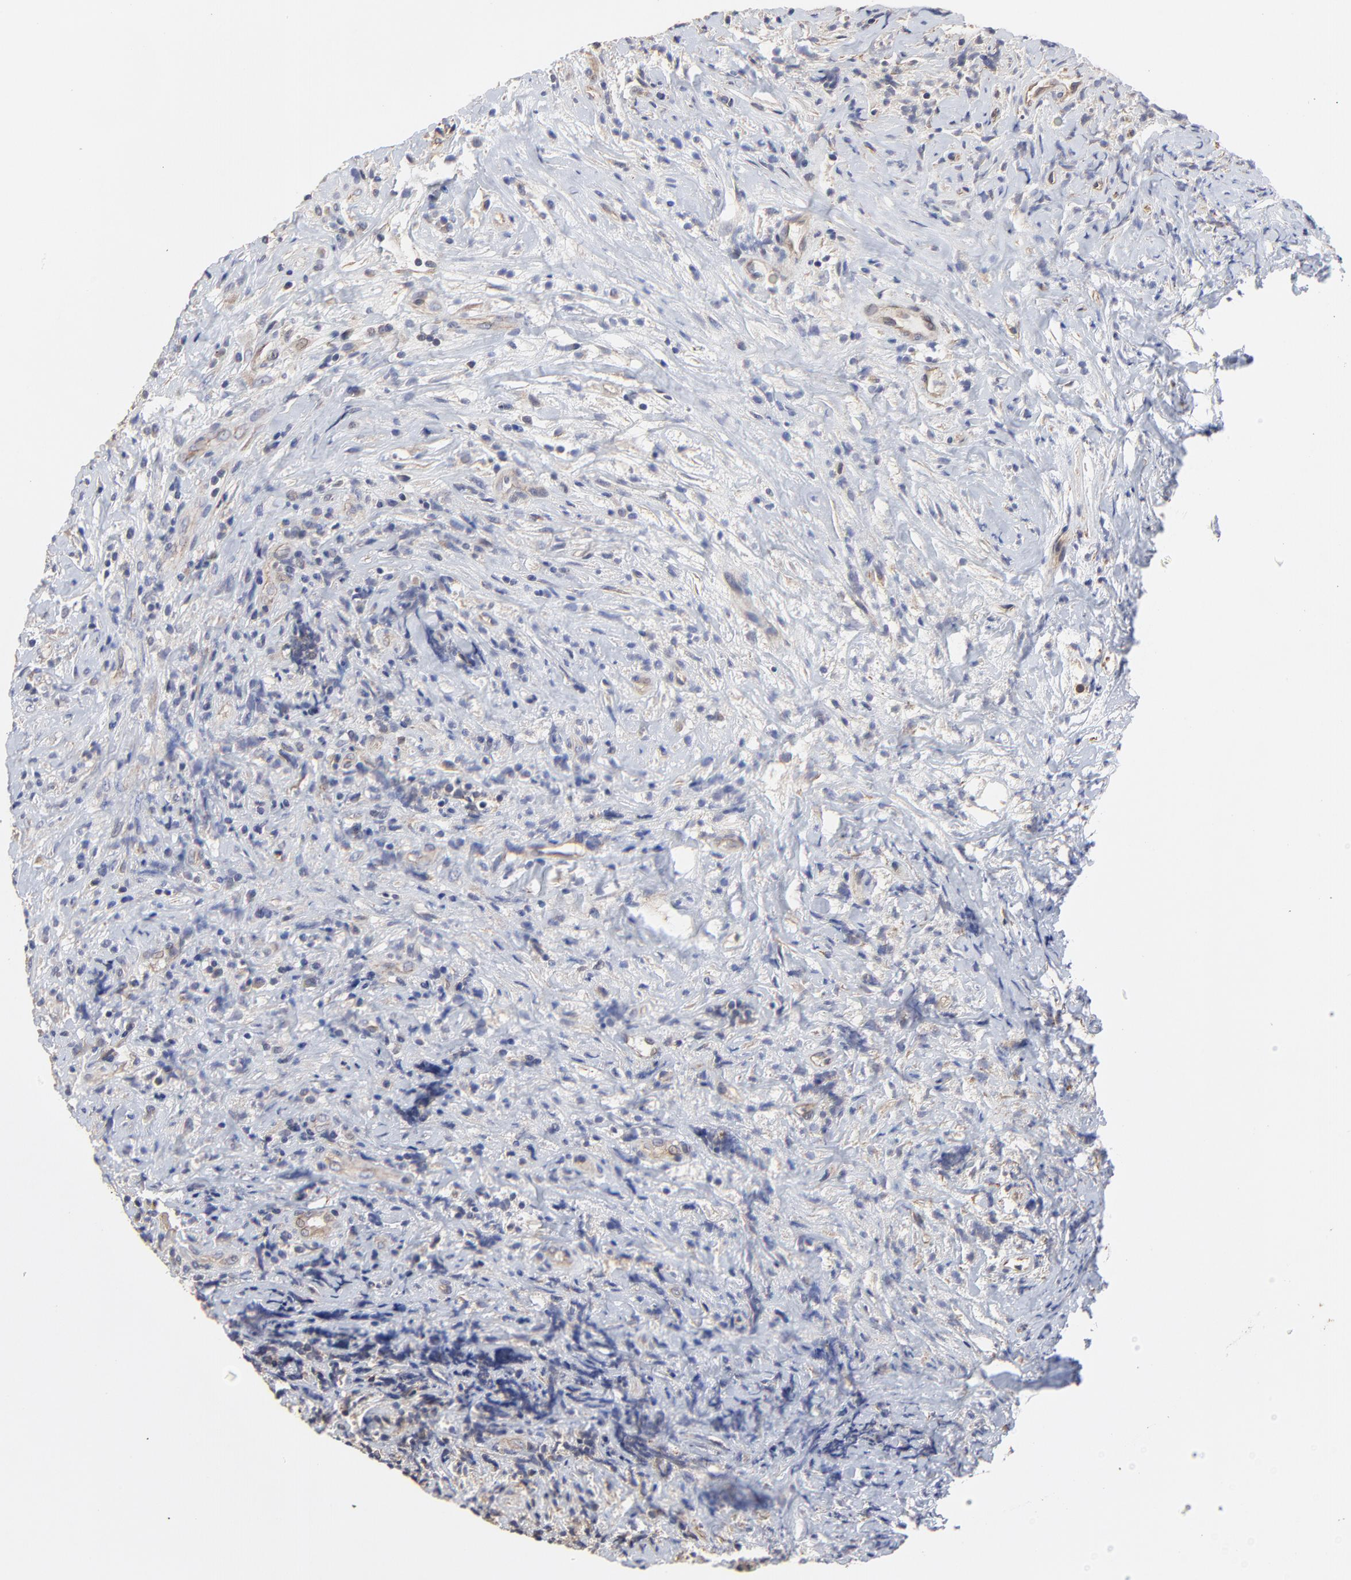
{"staining": {"intensity": "weak", "quantity": "<25%", "location": "cytoplasmic/membranous"}, "tissue": "lymphoma", "cell_type": "Tumor cells", "image_type": "cancer", "snomed": [{"axis": "morphology", "description": "Hodgkin's disease, NOS"}, {"axis": "topography", "description": "Lymph node"}], "caption": "A high-resolution histopathology image shows immunohistochemistry staining of lymphoma, which displays no significant positivity in tumor cells.", "gene": "ARMT1", "patient": {"sex": "female", "age": 25}}